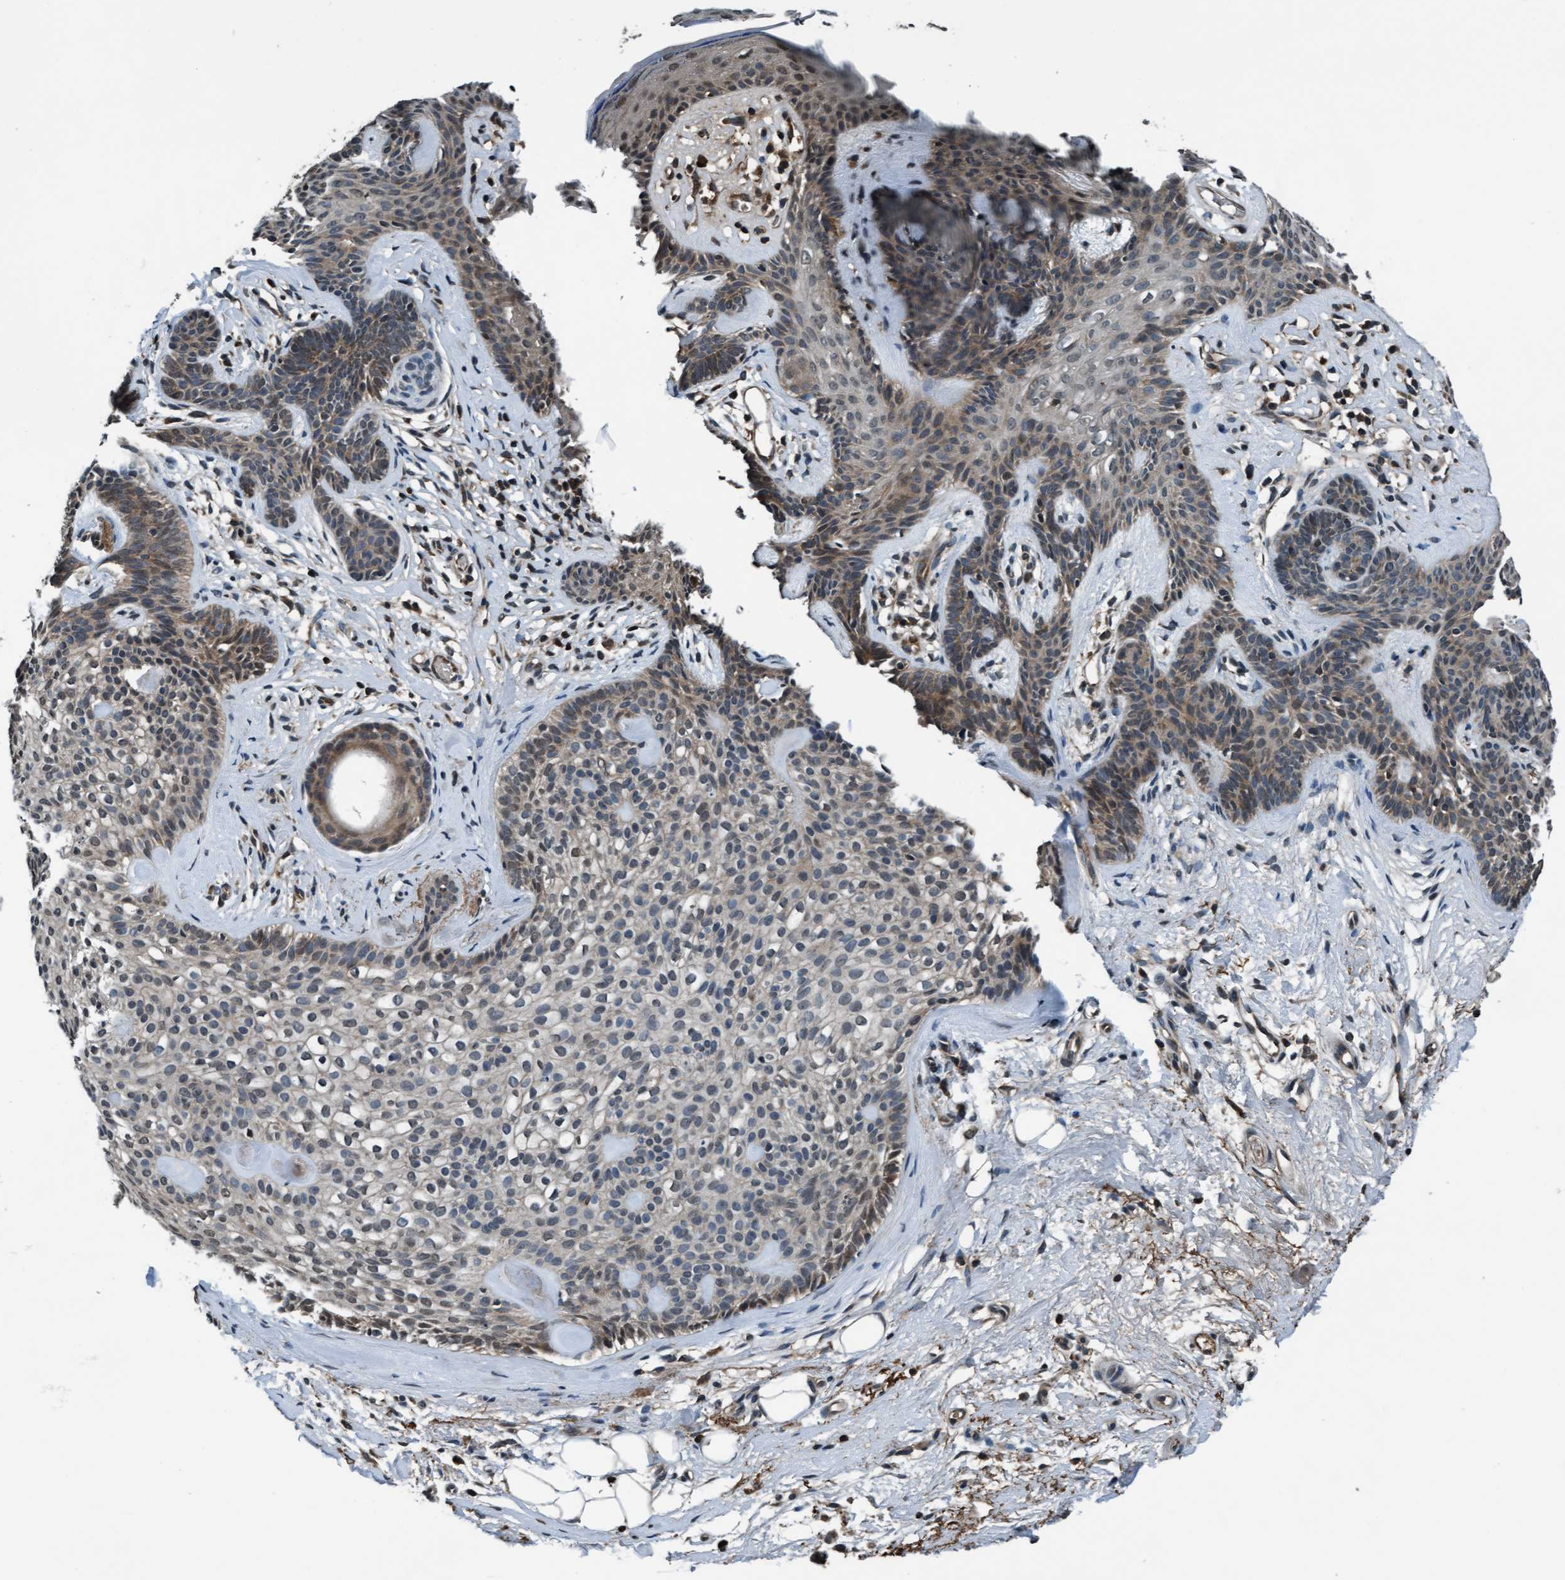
{"staining": {"intensity": "moderate", "quantity": "<25%", "location": "cytoplasmic/membranous,nuclear"}, "tissue": "skin cancer", "cell_type": "Tumor cells", "image_type": "cancer", "snomed": [{"axis": "morphology", "description": "Developmental malformation"}, {"axis": "morphology", "description": "Basal cell carcinoma"}, {"axis": "topography", "description": "Skin"}], "caption": "Immunohistochemical staining of human skin cancer (basal cell carcinoma) reveals low levels of moderate cytoplasmic/membranous and nuclear protein staining in approximately <25% of tumor cells. (DAB (3,3'-diaminobenzidine) IHC, brown staining for protein, blue staining for nuclei).", "gene": "WASF1", "patient": {"sex": "female", "age": 62}}